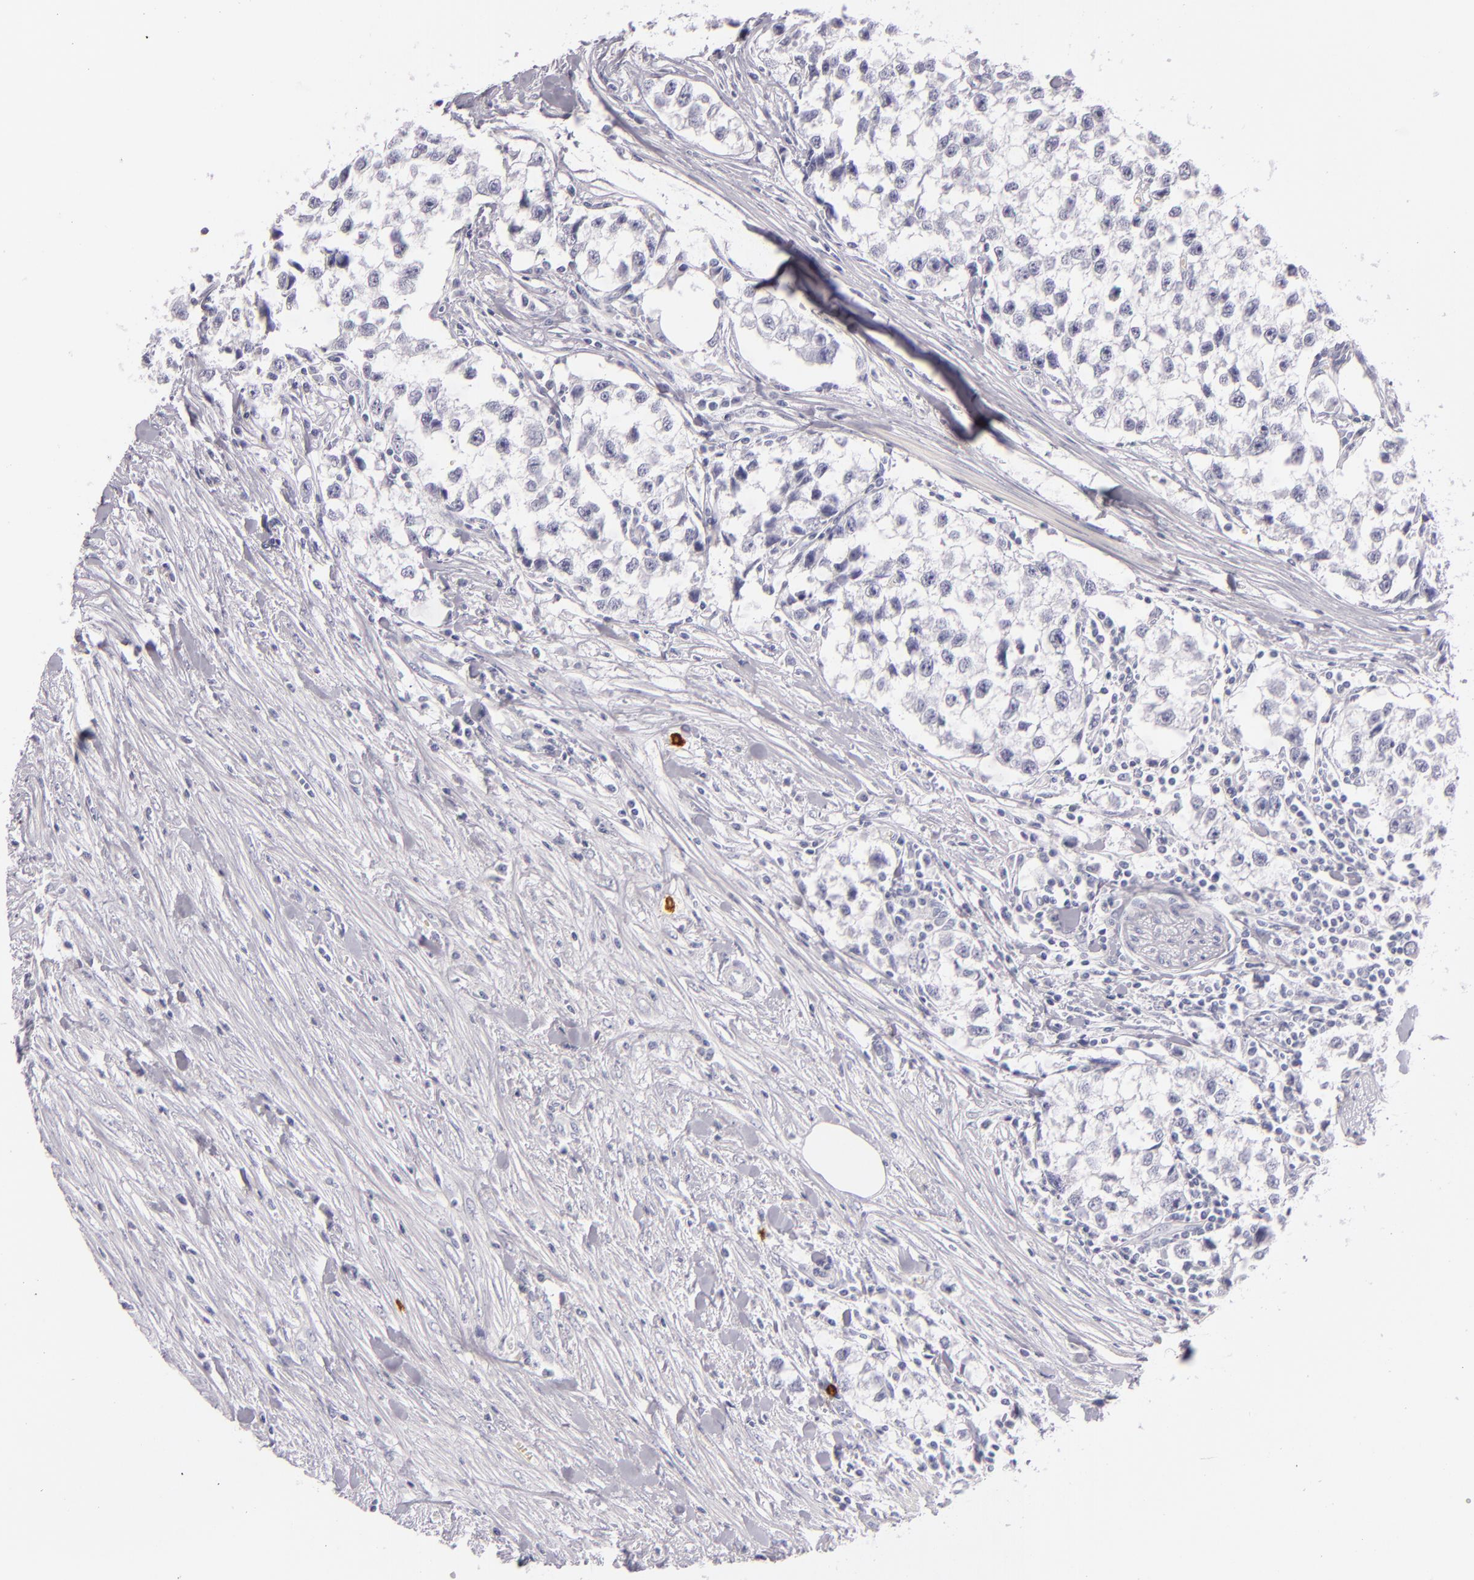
{"staining": {"intensity": "negative", "quantity": "none", "location": "none"}, "tissue": "testis cancer", "cell_type": "Tumor cells", "image_type": "cancer", "snomed": [{"axis": "morphology", "description": "Seminoma, NOS"}, {"axis": "morphology", "description": "Carcinoma, Embryonal, NOS"}, {"axis": "topography", "description": "Testis"}], "caption": "Testis cancer was stained to show a protein in brown. There is no significant positivity in tumor cells. (DAB immunohistochemistry, high magnification).", "gene": "TPSD1", "patient": {"sex": "male", "age": 30}}